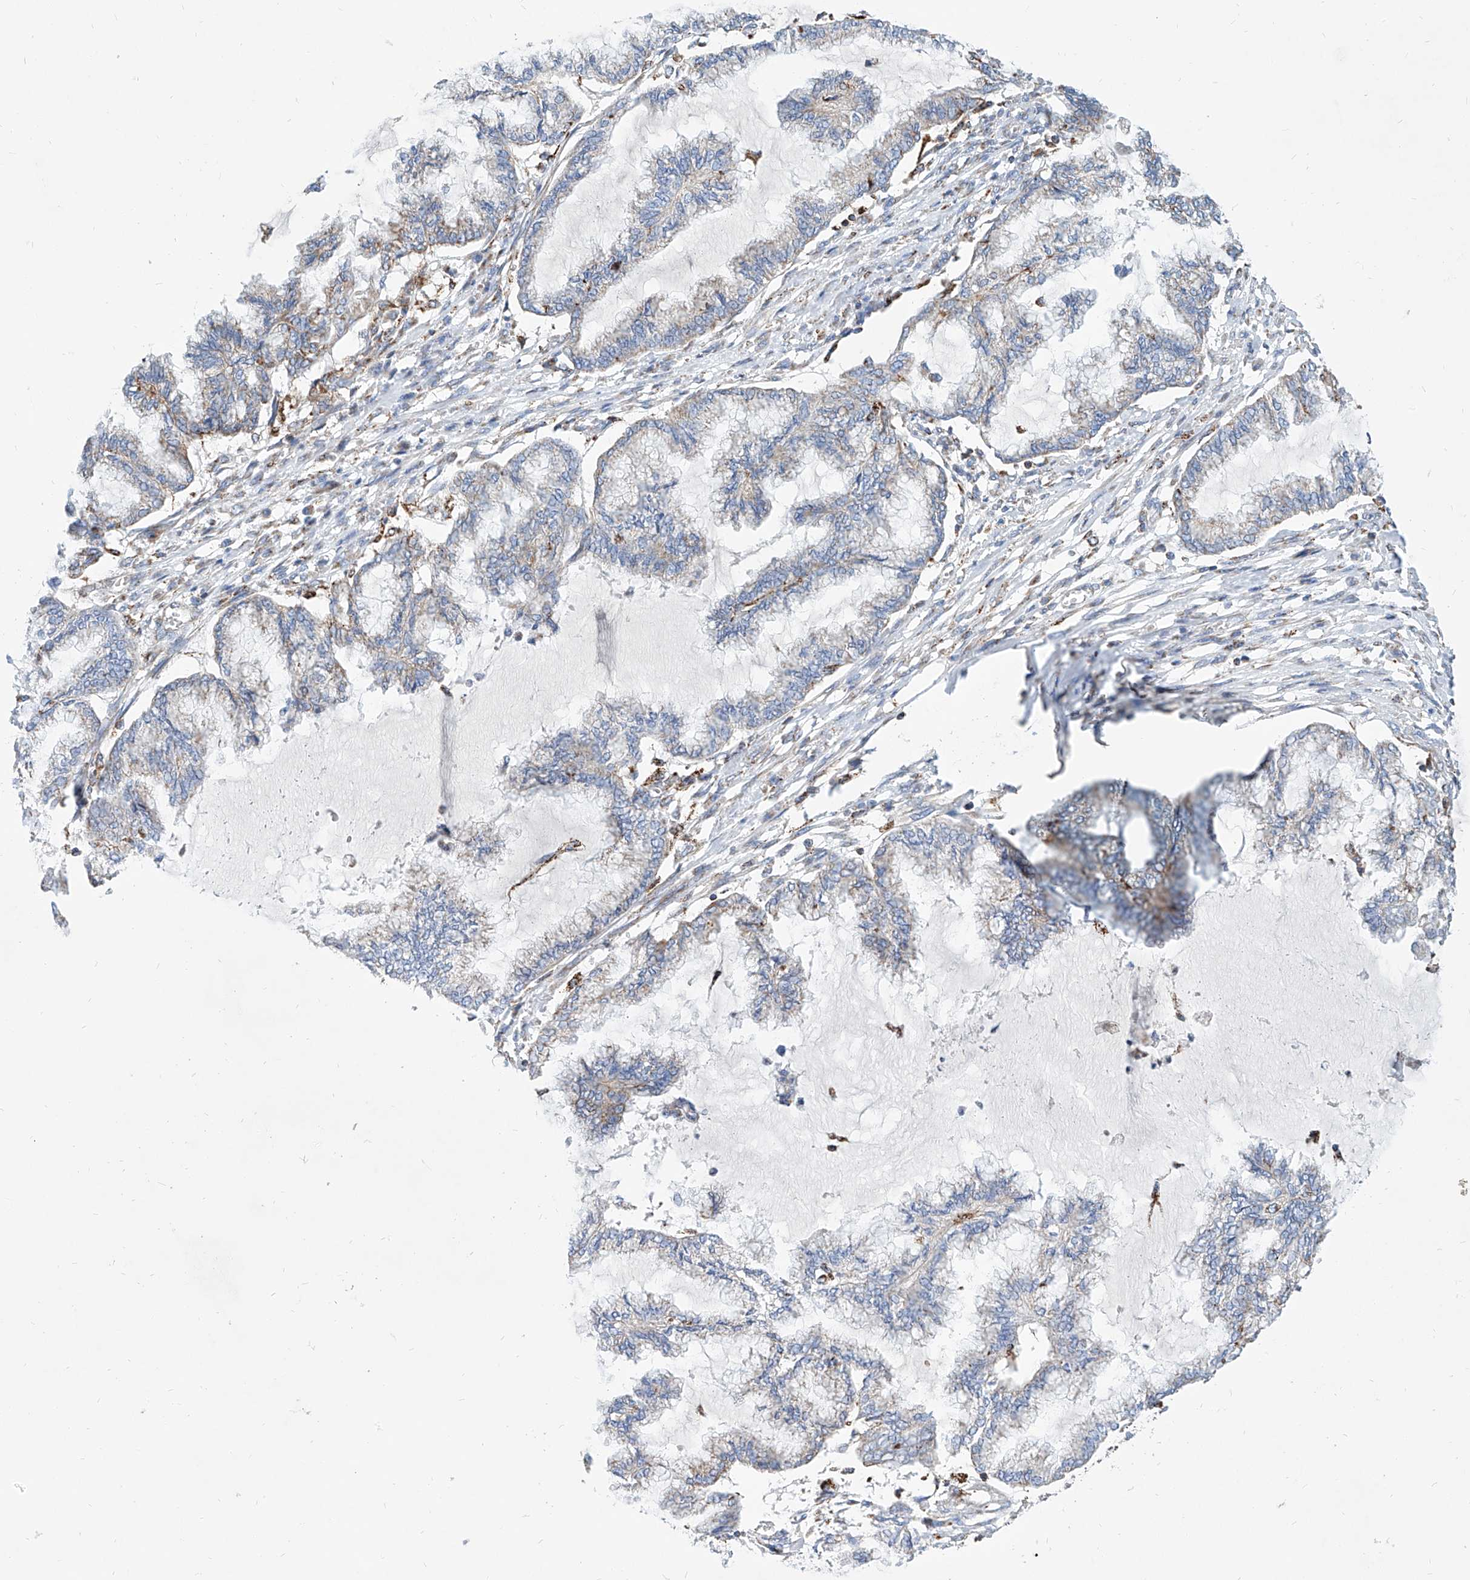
{"staining": {"intensity": "weak", "quantity": "<25%", "location": "cytoplasmic/membranous"}, "tissue": "endometrial cancer", "cell_type": "Tumor cells", "image_type": "cancer", "snomed": [{"axis": "morphology", "description": "Adenocarcinoma, NOS"}, {"axis": "topography", "description": "Endometrium"}], "caption": "A high-resolution image shows immunohistochemistry (IHC) staining of endometrial cancer, which shows no significant staining in tumor cells.", "gene": "CPNE5", "patient": {"sex": "female", "age": 86}}